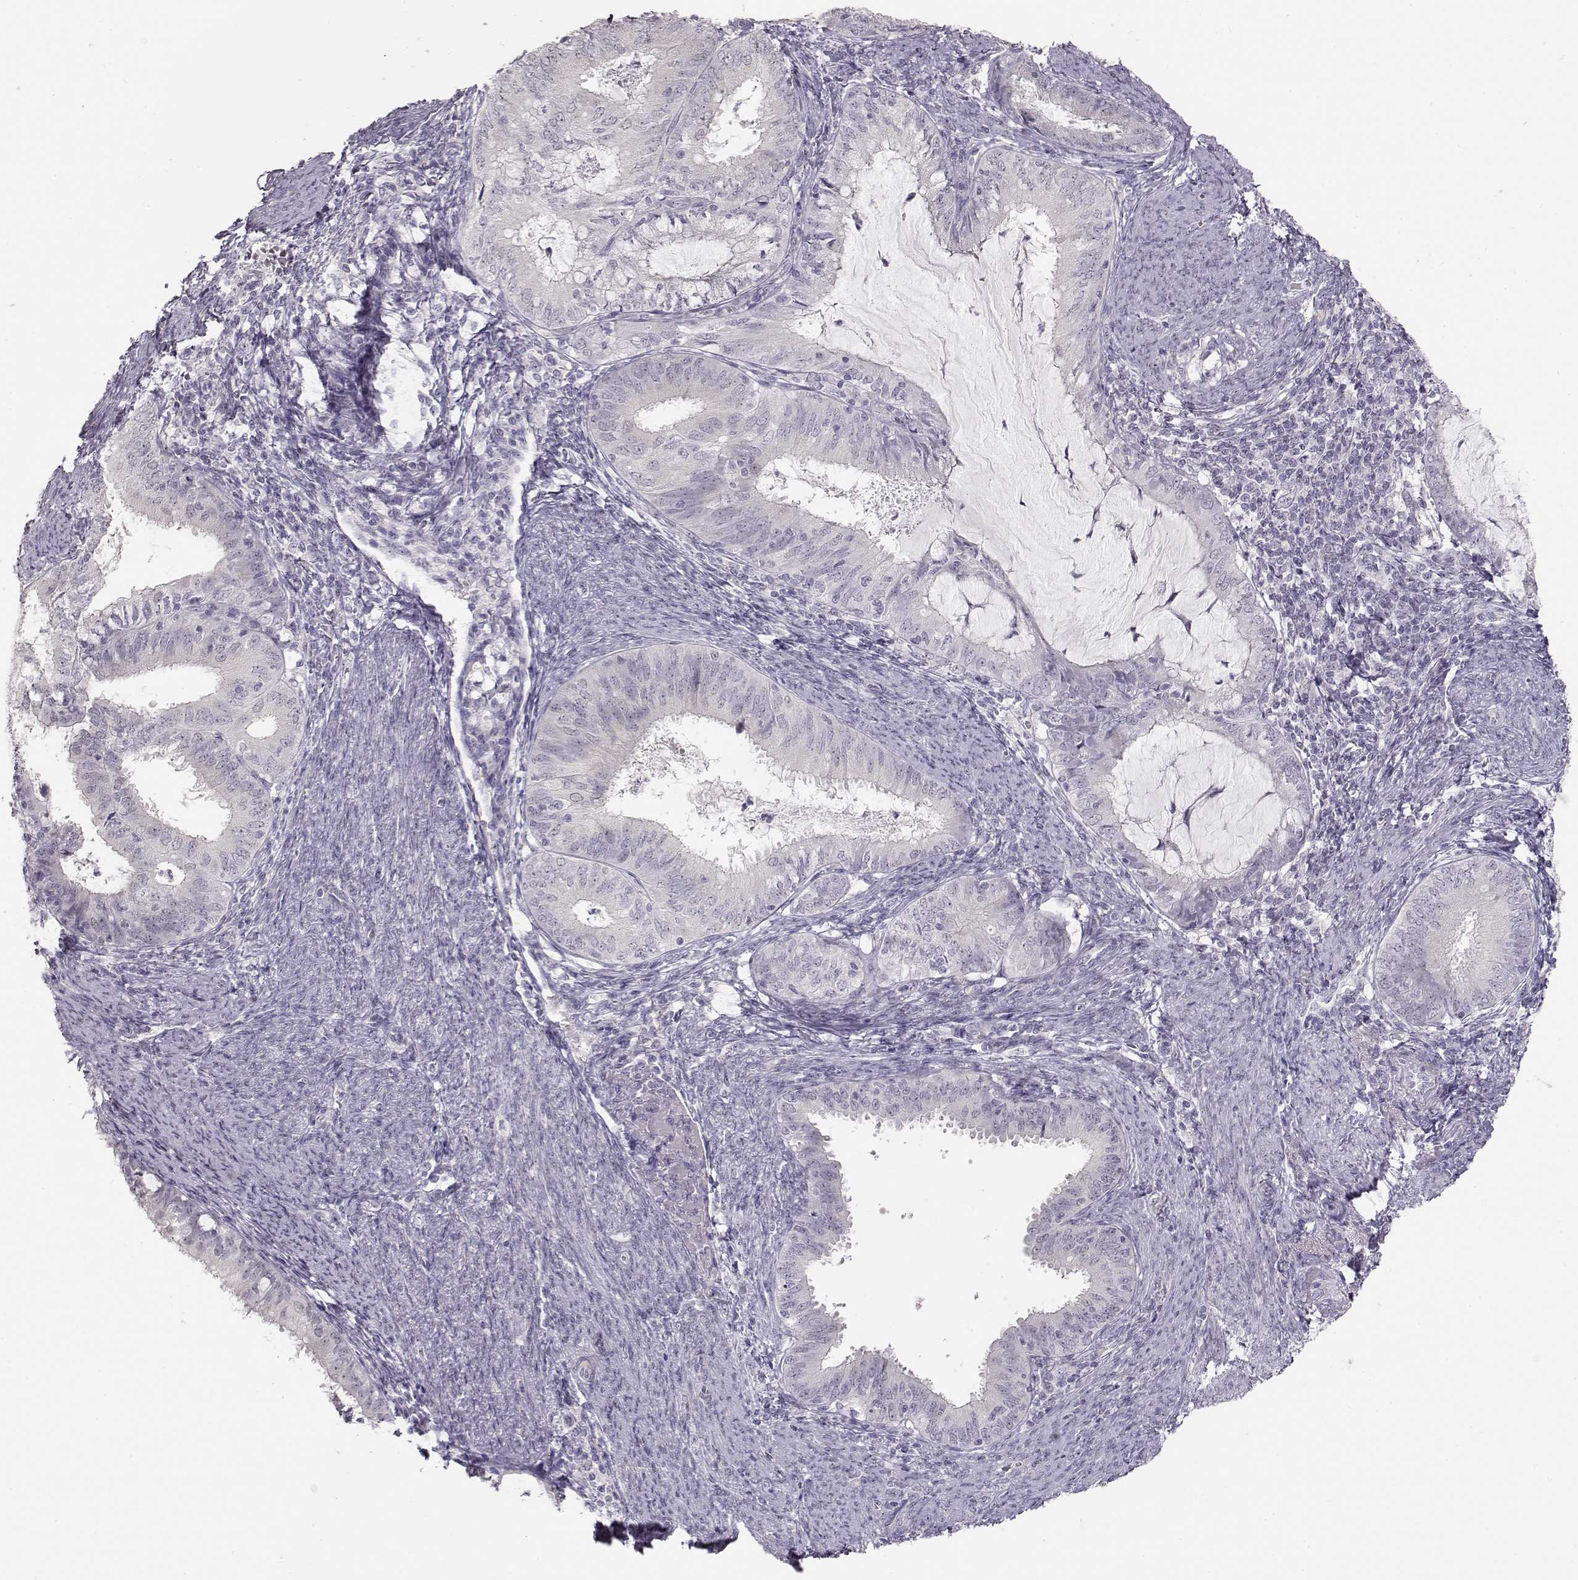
{"staining": {"intensity": "negative", "quantity": "none", "location": "none"}, "tissue": "endometrial cancer", "cell_type": "Tumor cells", "image_type": "cancer", "snomed": [{"axis": "morphology", "description": "Adenocarcinoma, NOS"}, {"axis": "topography", "description": "Endometrium"}], "caption": "Tumor cells show no significant positivity in adenocarcinoma (endometrial).", "gene": "FAM205A", "patient": {"sex": "female", "age": 57}}